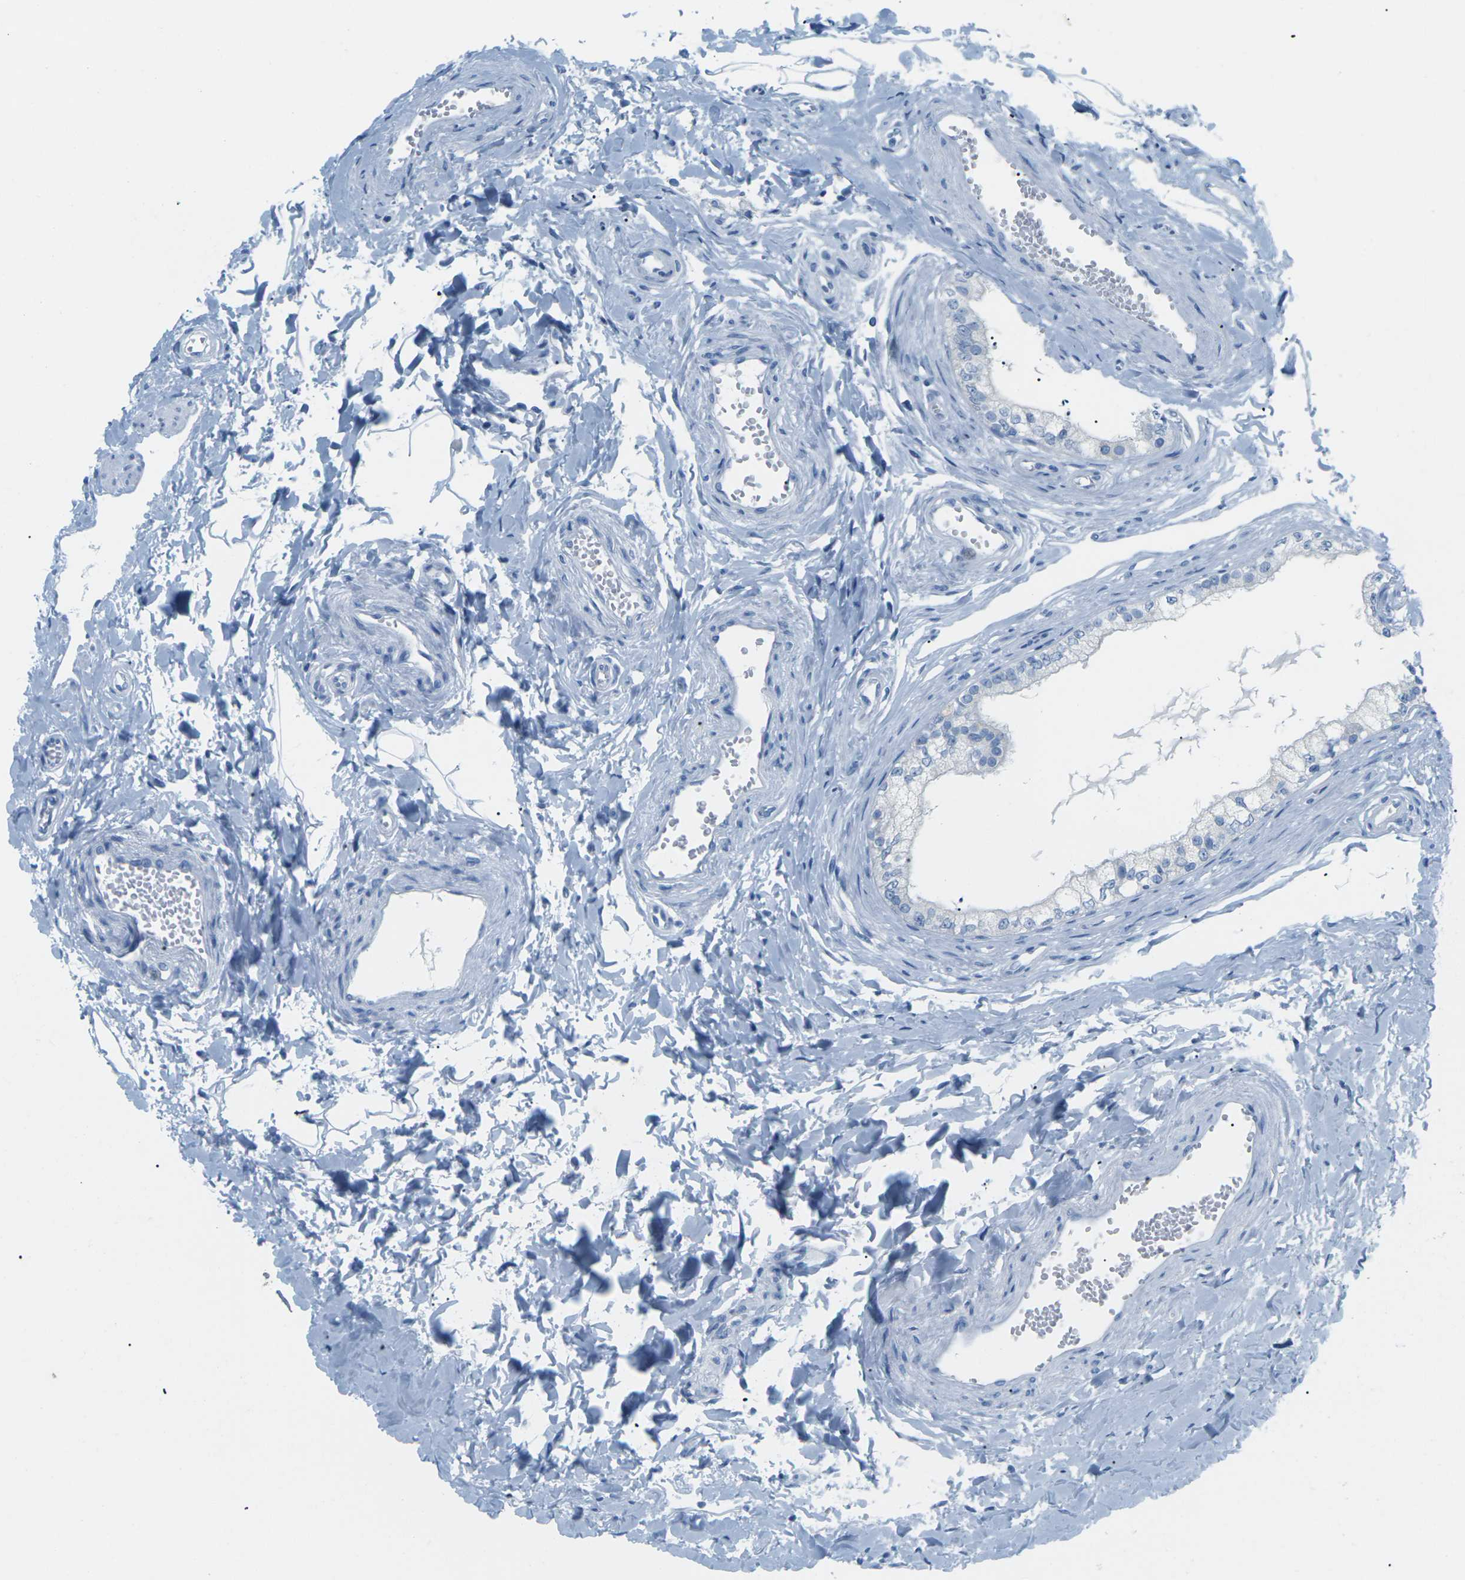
{"staining": {"intensity": "negative", "quantity": "none", "location": "none"}, "tissue": "epididymis", "cell_type": "Glandular cells", "image_type": "normal", "snomed": [{"axis": "morphology", "description": "Normal tissue, NOS"}, {"axis": "topography", "description": "Epididymis"}], "caption": "High power microscopy histopathology image of an IHC photomicrograph of unremarkable epididymis, revealing no significant staining in glandular cells.", "gene": "SLC12A1", "patient": {"sex": "male", "age": 56}}